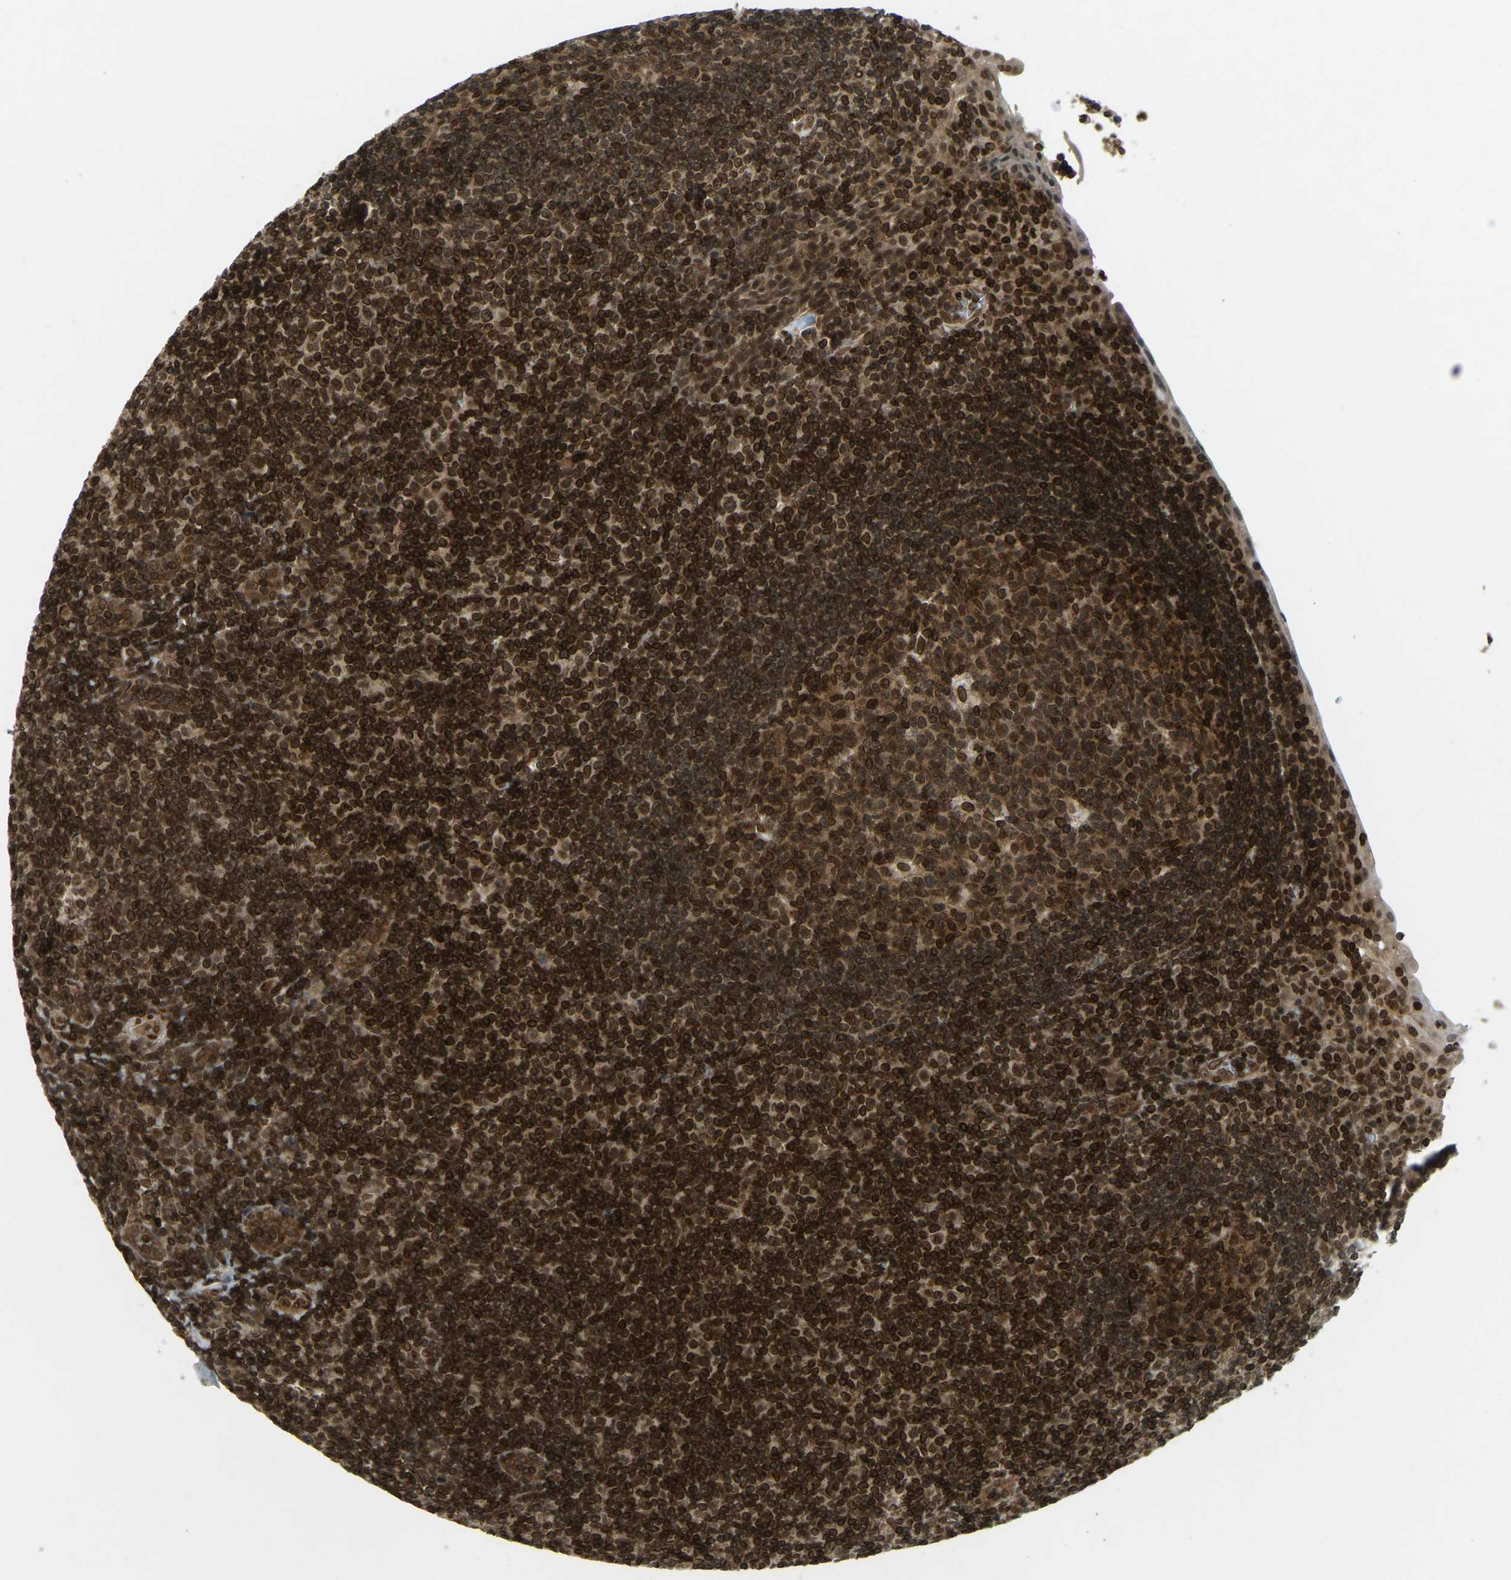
{"staining": {"intensity": "strong", "quantity": ">75%", "location": "cytoplasmic/membranous,nuclear"}, "tissue": "tonsil", "cell_type": "Germinal center cells", "image_type": "normal", "snomed": [{"axis": "morphology", "description": "Normal tissue, NOS"}, {"axis": "topography", "description": "Tonsil"}], "caption": "Germinal center cells reveal high levels of strong cytoplasmic/membranous,nuclear staining in approximately >75% of cells in benign human tonsil.", "gene": "SYNE1", "patient": {"sex": "male", "age": 37}}